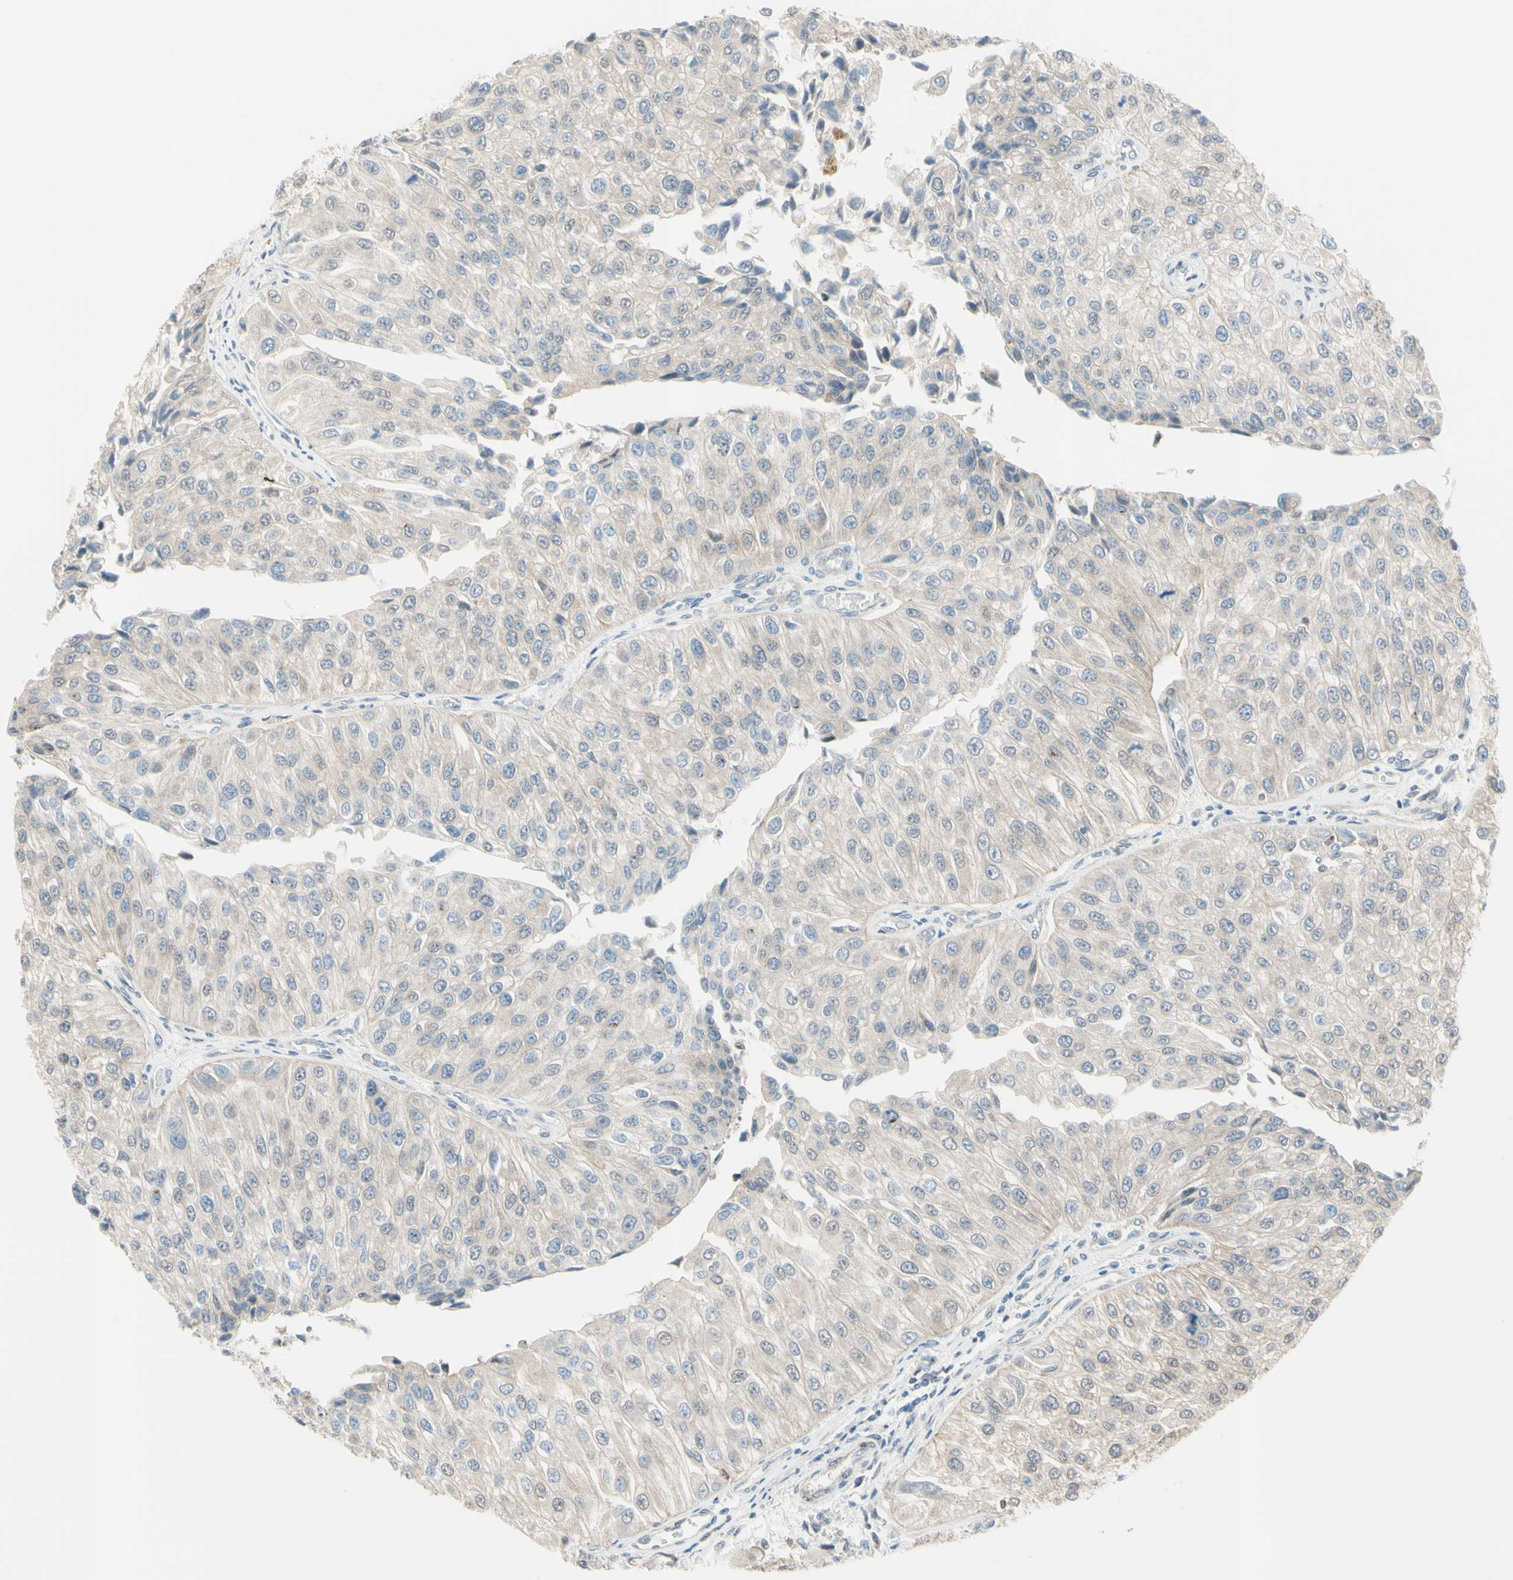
{"staining": {"intensity": "weak", "quantity": "25%-75%", "location": "cytoplasmic/membranous"}, "tissue": "urothelial cancer", "cell_type": "Tumor cells", "image_type": "cancer", "snomed": [{"axis": "morphology", "description": "Urothelial carcinoma, High grade"}, {"axis": "topography", "description": "Kidney"}, {"axis": "topography", "description": "Urinary bladder"}], "caption": "Immunohistochemistry (IHC) micrograph of urothelial carcinoma (high-grade) stained for a protein (brown), which shows low levels of weak cytoplasmic/membranous expression in about 25%-75% of tumor cells.", "gene": "TRAF2", "patient": {"sex": "male", "age": 77}}